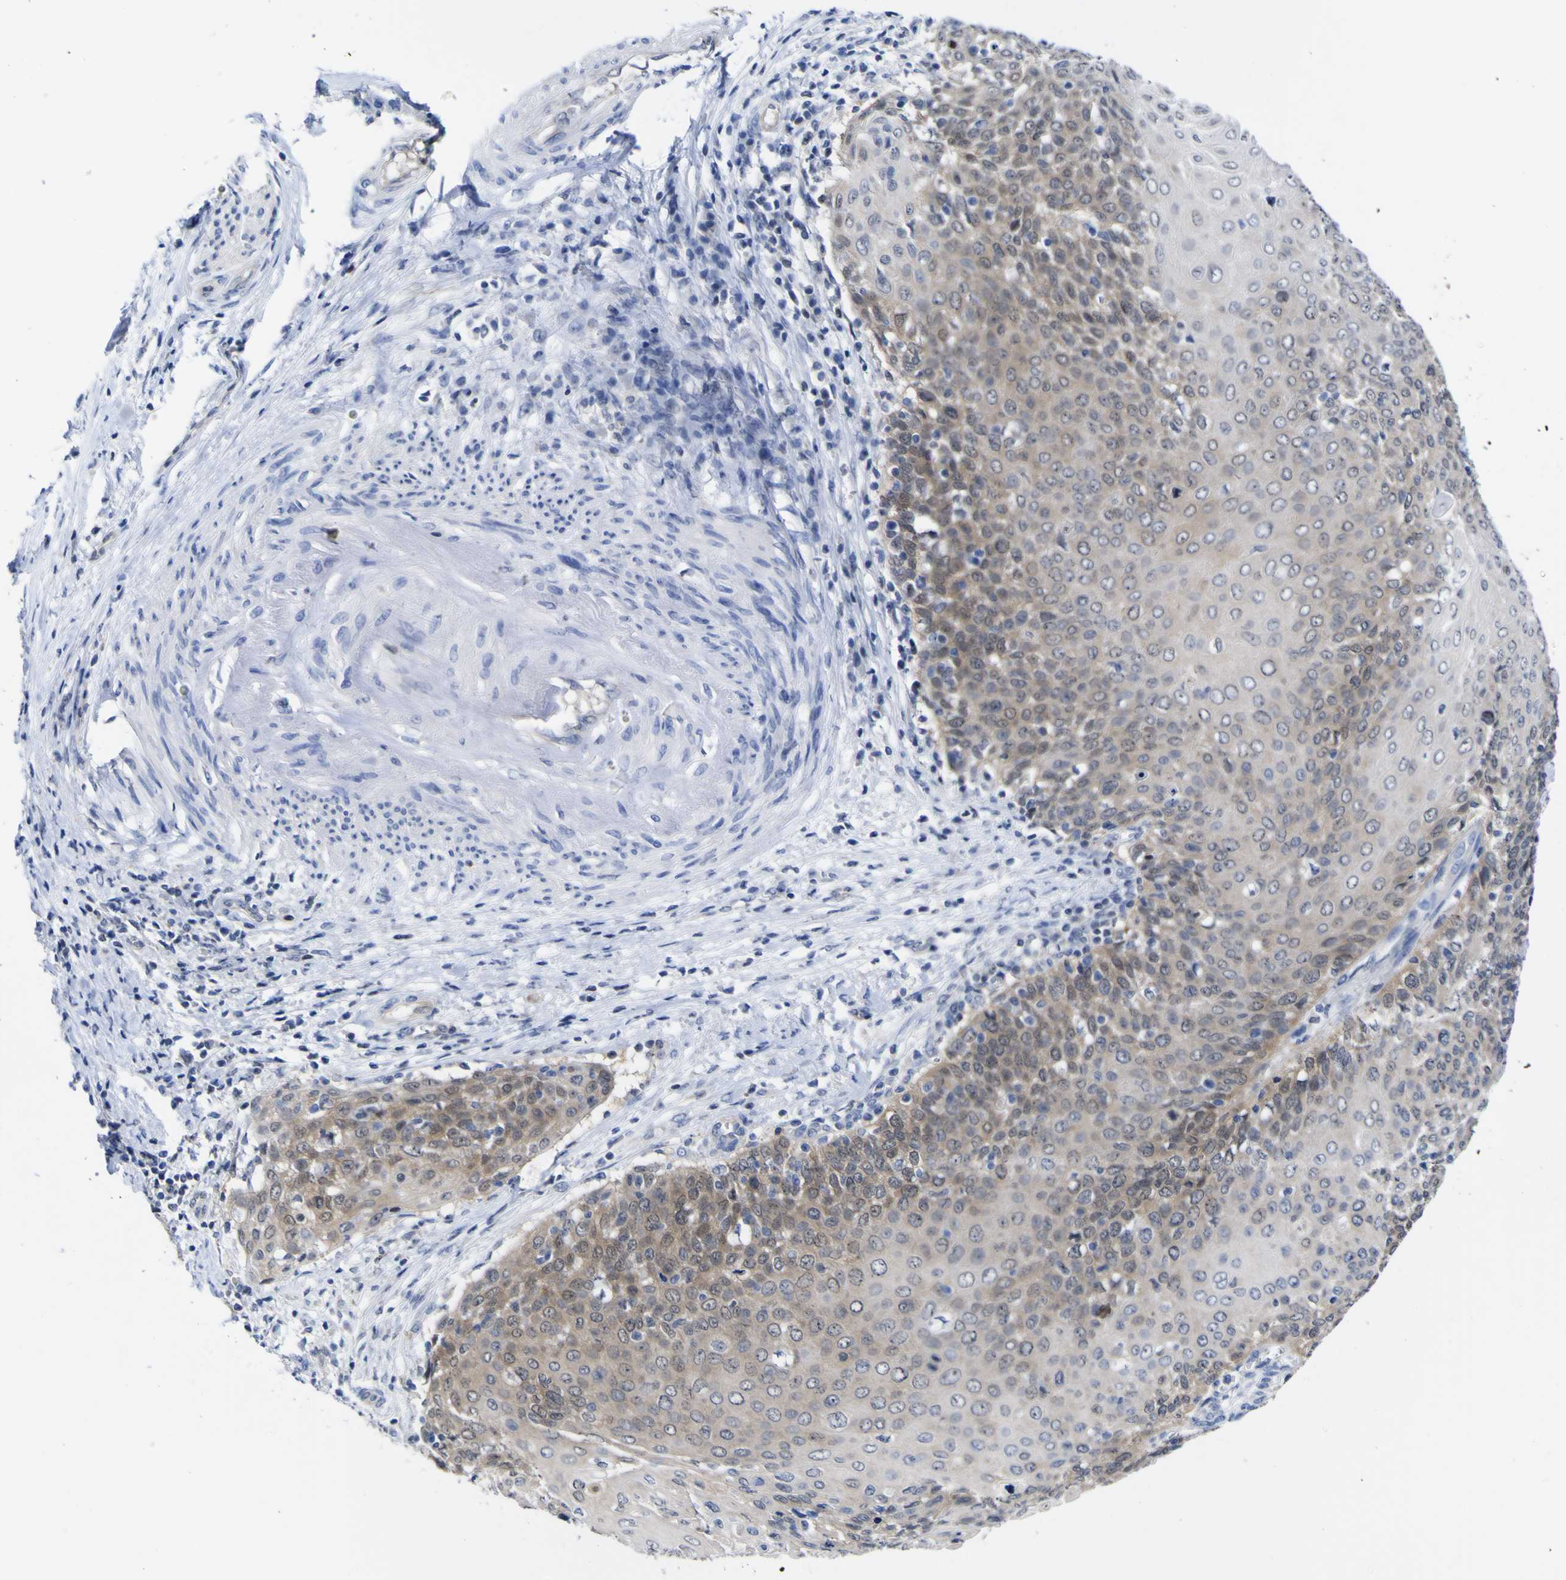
{"staining": {"intensity": "weak", "quantity": ">75%", "location": "cytoplasmic/membranous"}, "tissue": "cervical cancer", "cell_type": "Tumor cells", "image_type": "cancer", "snomed": [{"axis": "morphology", "description": "Squamous cell carcinoma, NOS"}, {"axis": "topography", "description": "Cervix"}], "caption": "Squamous cell carcinoma (cervical) stained with immunohistochemistry displays weak cytoplasmic/membranous positivity in about >75% of tumor cells.", "gene": "CASP6", "patient": {"sex": "female", "age": 39}}